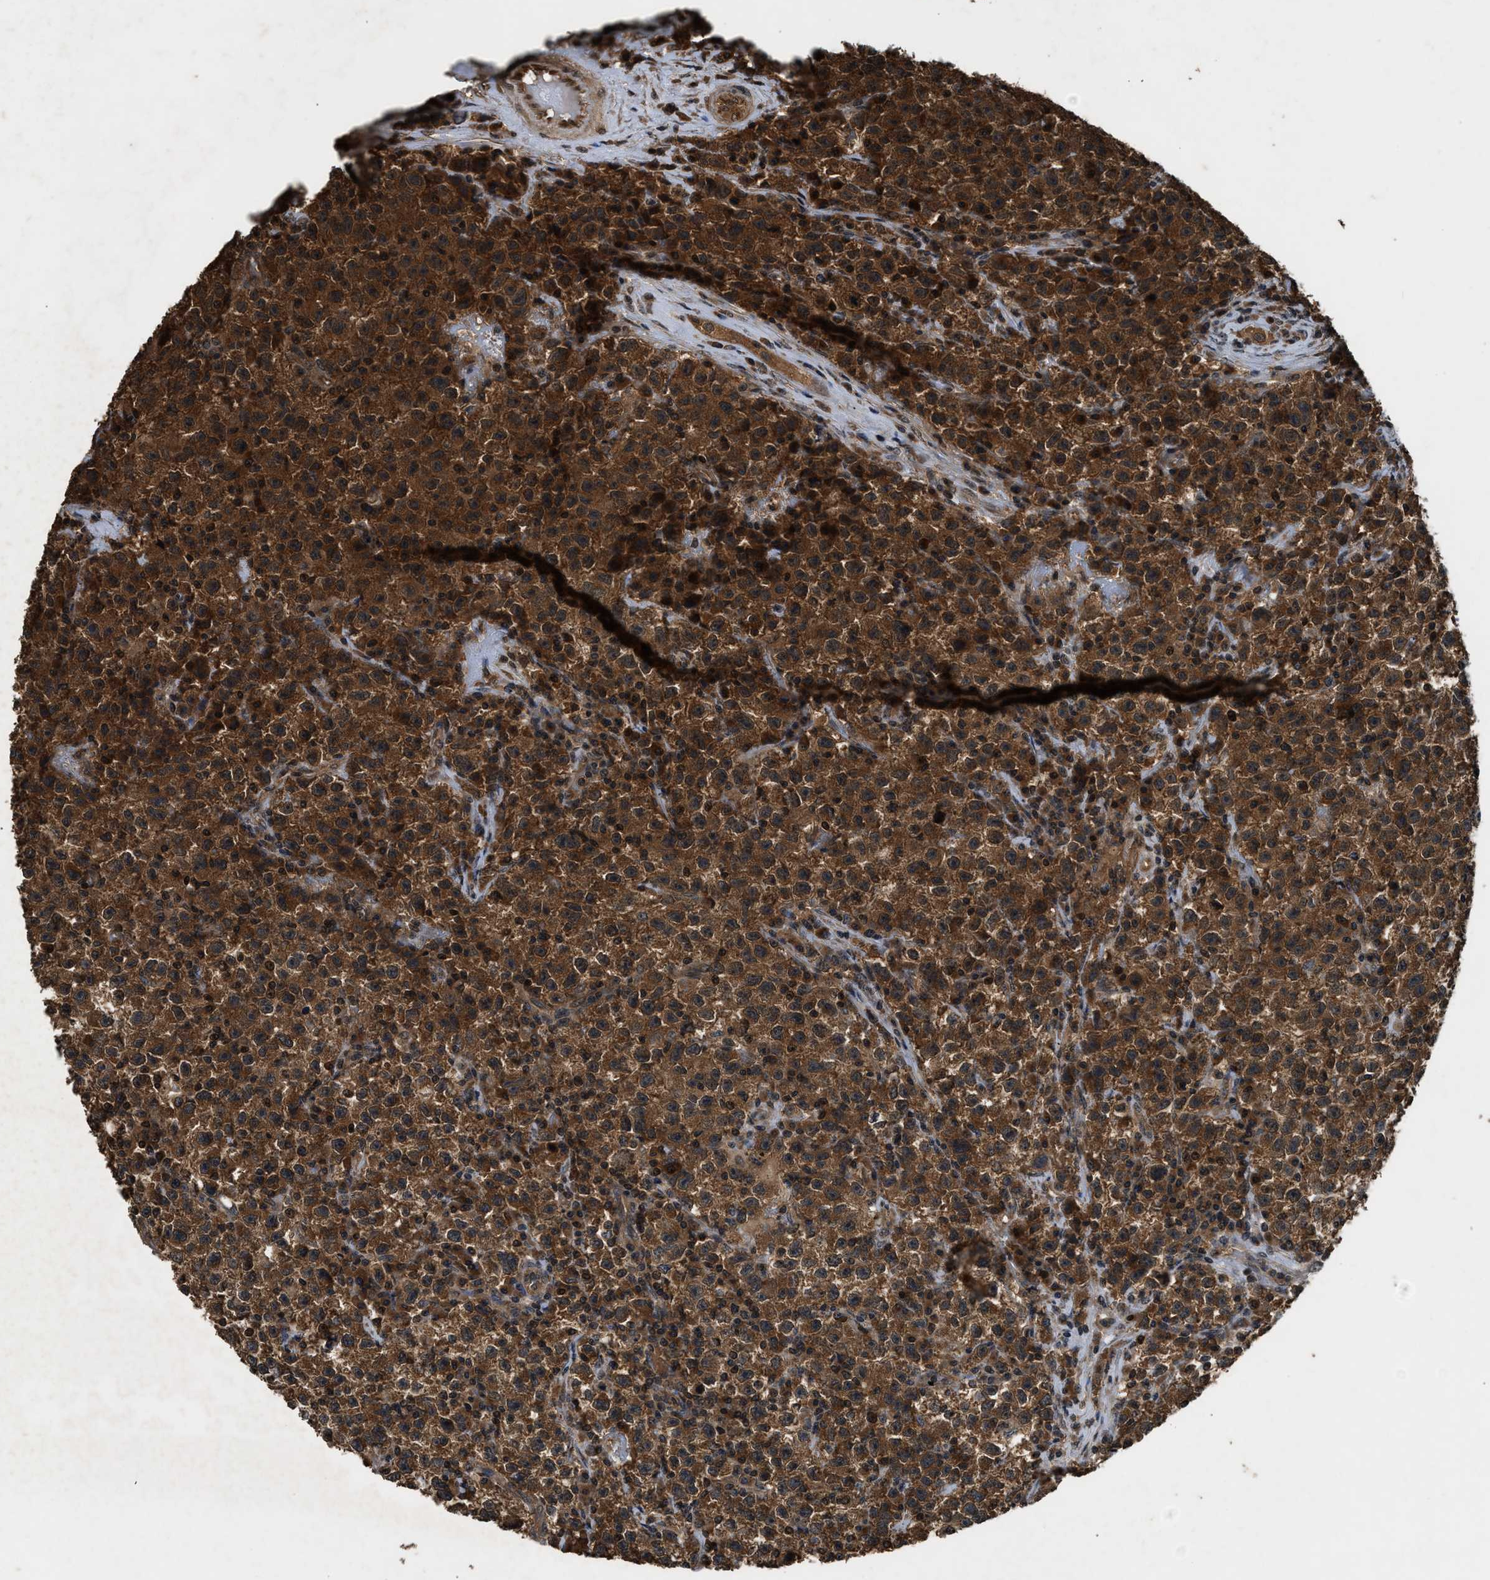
{"staining": {"intensity": "strong", "quantity": ">75%", "location": "cytoplasmic/membranous"}, "tissue": "testis cancer", "cell_type": "Tumor cells", "image_type": "cancer", "snomed": [{"axis": "morphology", "description": "Seminoma, NOS"}, {"axis": "topography", "description": "Testis"}], "caption": "IHC (DAB) staining of testis seminoma demonstrates strong cytoplasmic/membranous protein expression in about >75% of tumor cells.", "gene": "RPS6KB1", "patient": {"sex": "male", "age": 22}}